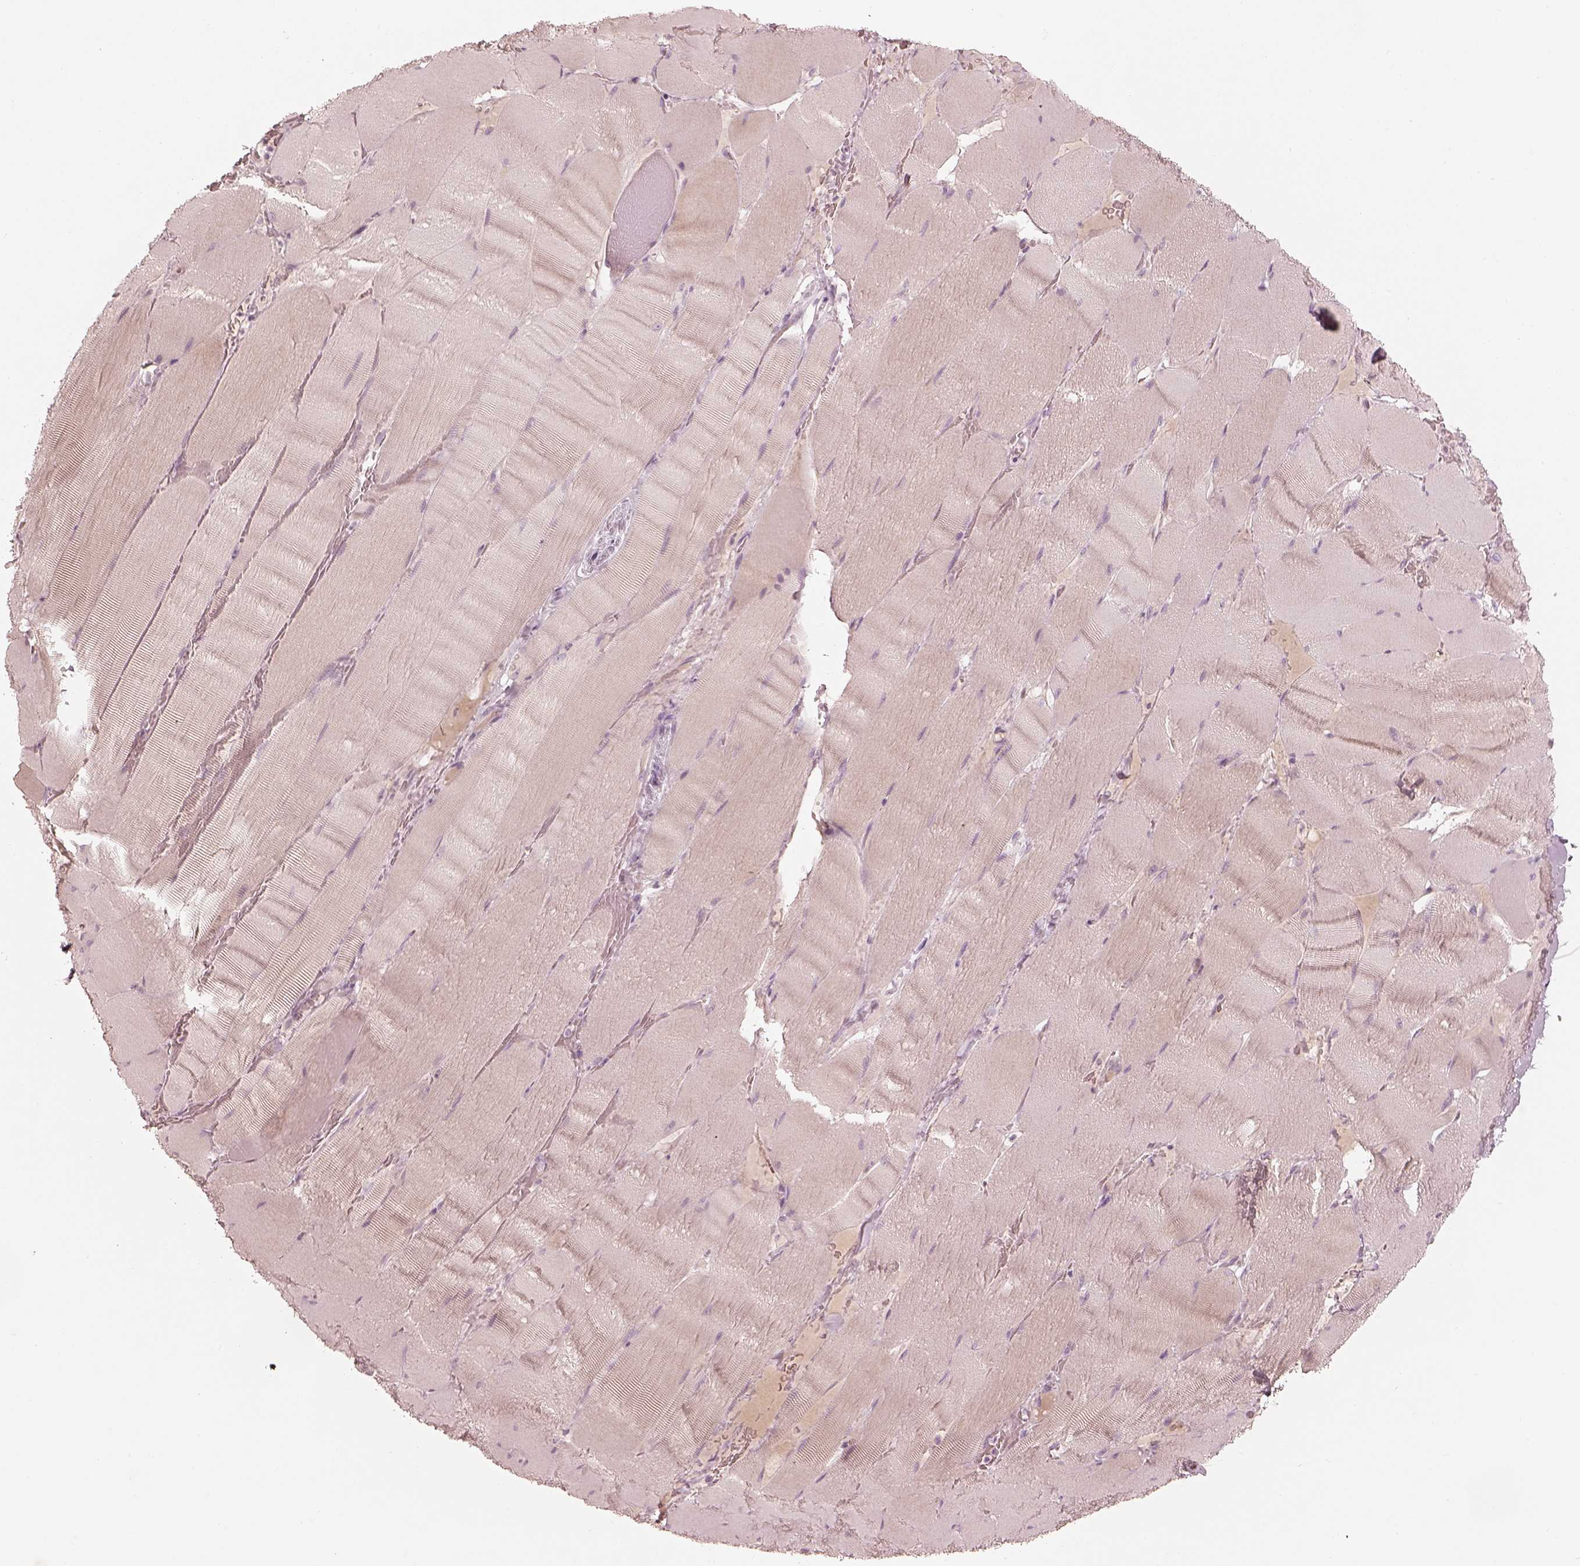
{"staining": {"intensity": "negative", "quantity": "none", "location": "none"}, "tissue": "skeletal muscle", "cell_type": "Myocytes", "image_type": "normal", "snomed": [{"axis": "morphology", "description": "Normal tissue, NOS"}, {"axis": "topography", "description": "Skeletal muscle"}], "caption": "Human skeletal muscle stained for a protein using IHC reveals no staining in myocytes.", "gene": "SPATA6L", "patient": {"sex": "male", "age": 56}}